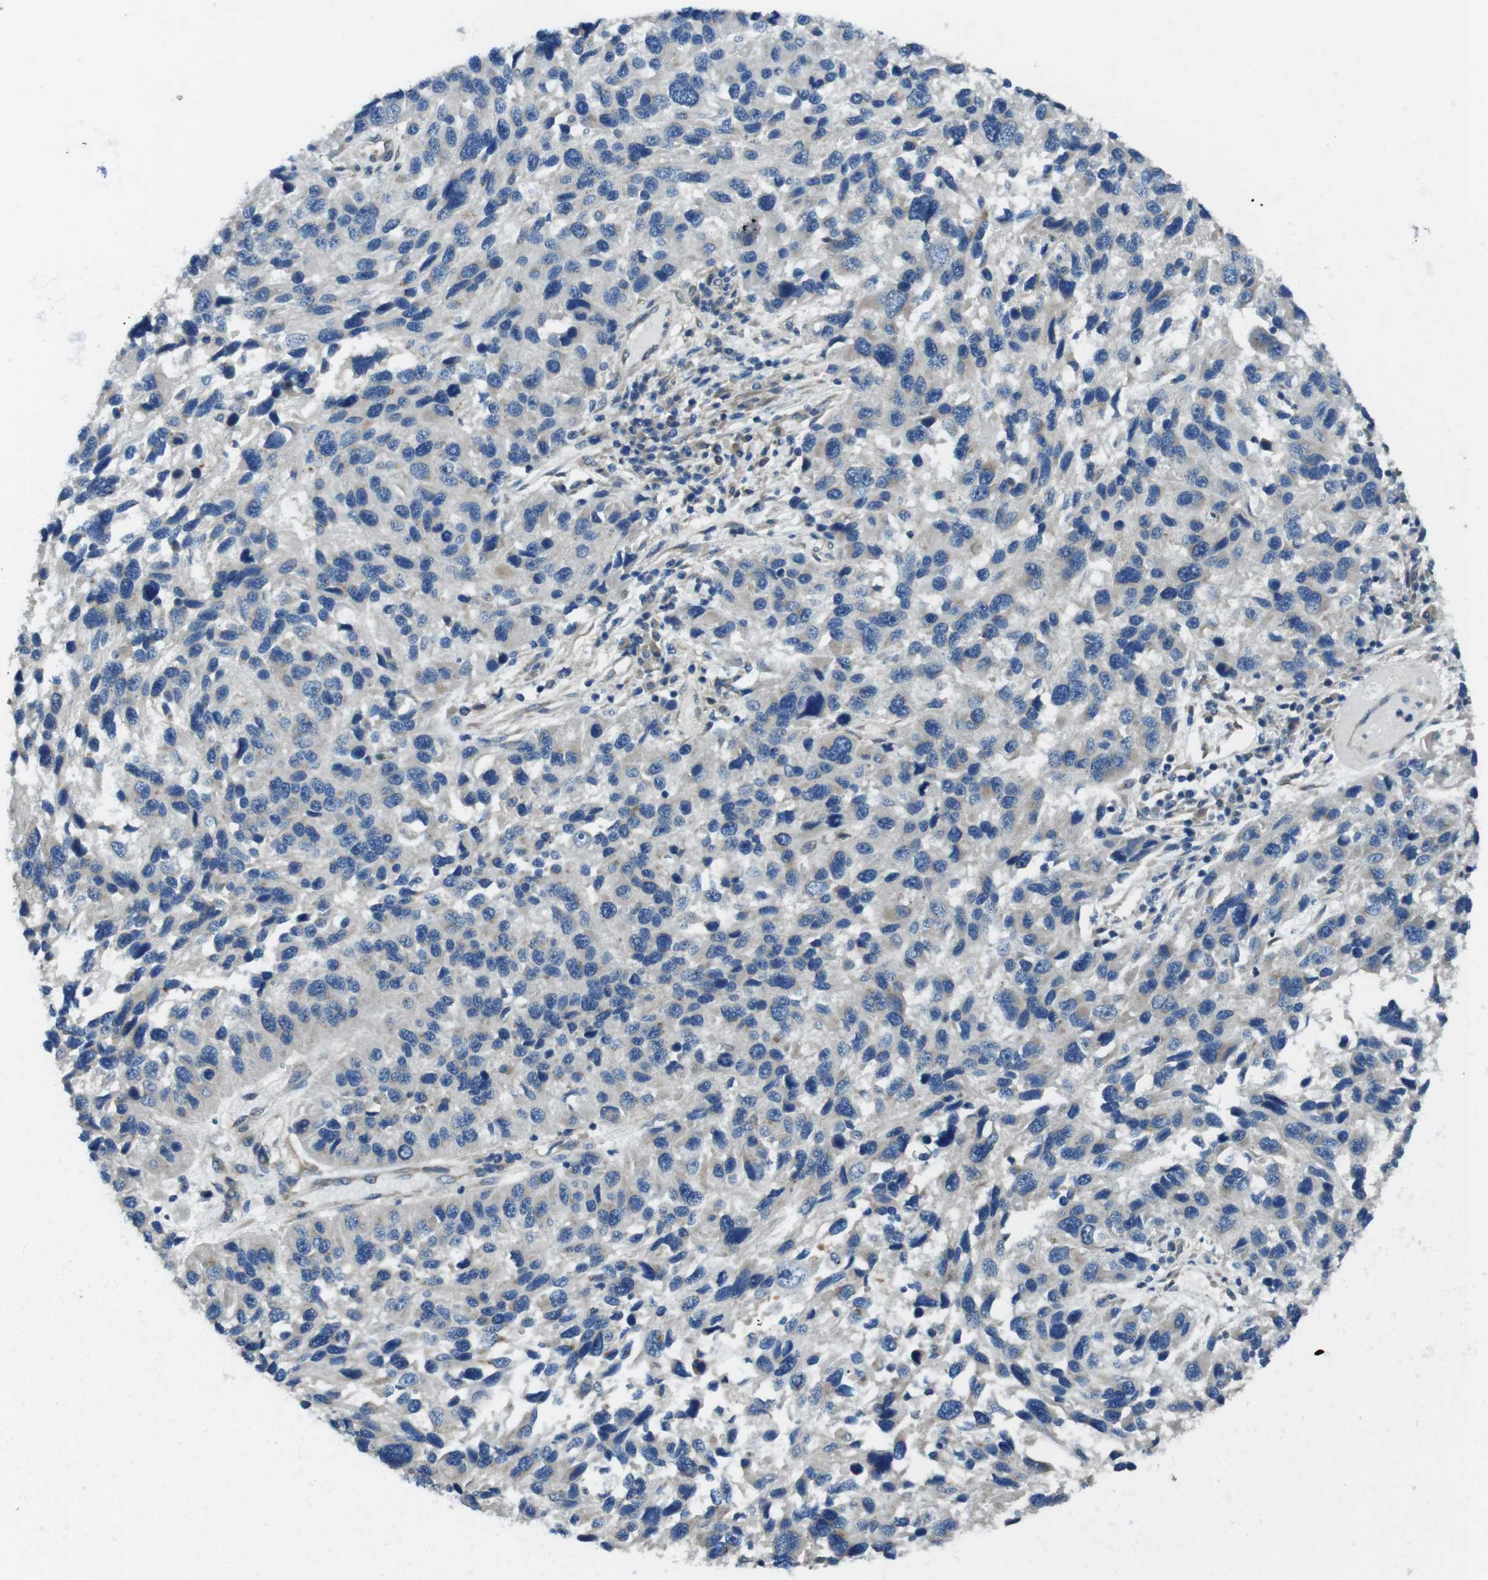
{"staining": {"intensity": "negative", "quantity": "none", "location": "none"}, "tissue": "melanoma", "cell_type": "Tumor cells", "image_type": "cancer", "snomed": [{"axis": "morphology", "description": "Malignant melanoma, NOS"}, {"axis": "topography", "description": "Skin"}], "caption": "Tumor cells show no significant positivity in melanoma.", "gene": "RAB6A", "patient": {"sex": "male", "age": 53}}